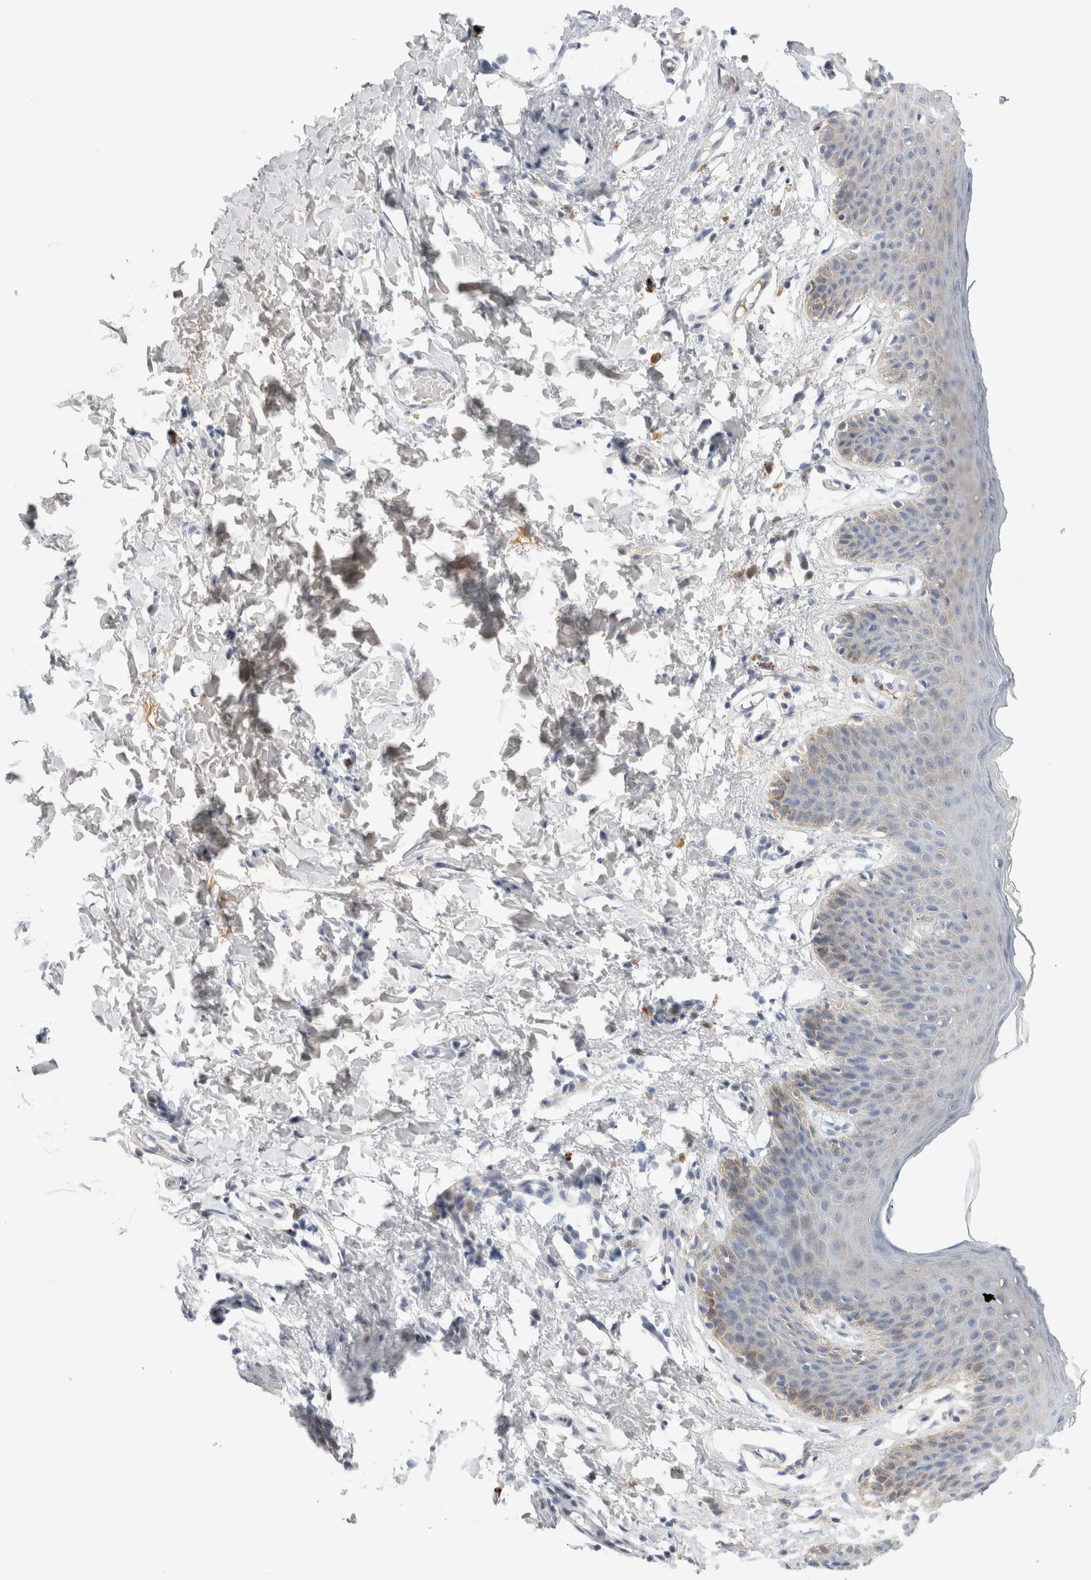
{"staining": {"intensity": "weak", "quantity": "<25%", "location": "cytoplasmic/membranous"}, "tissue": "skin", "cell_type": "Epidermal cells", "image_type": "normal", "snomed": [{"axis": "morphology", "description": "Normal tissue, NOS"}, {"axis": "topography", "description": "Vulva"}], "caption": "A high-resolution image shows immunohistochemistry staining of benign skin, which reveals no significant staining in epidermal cells. (DAB IHC with hematoxylin counter stain).", "gene": "SLC22A12", "patient": {"sex": "female", "age": 66}}